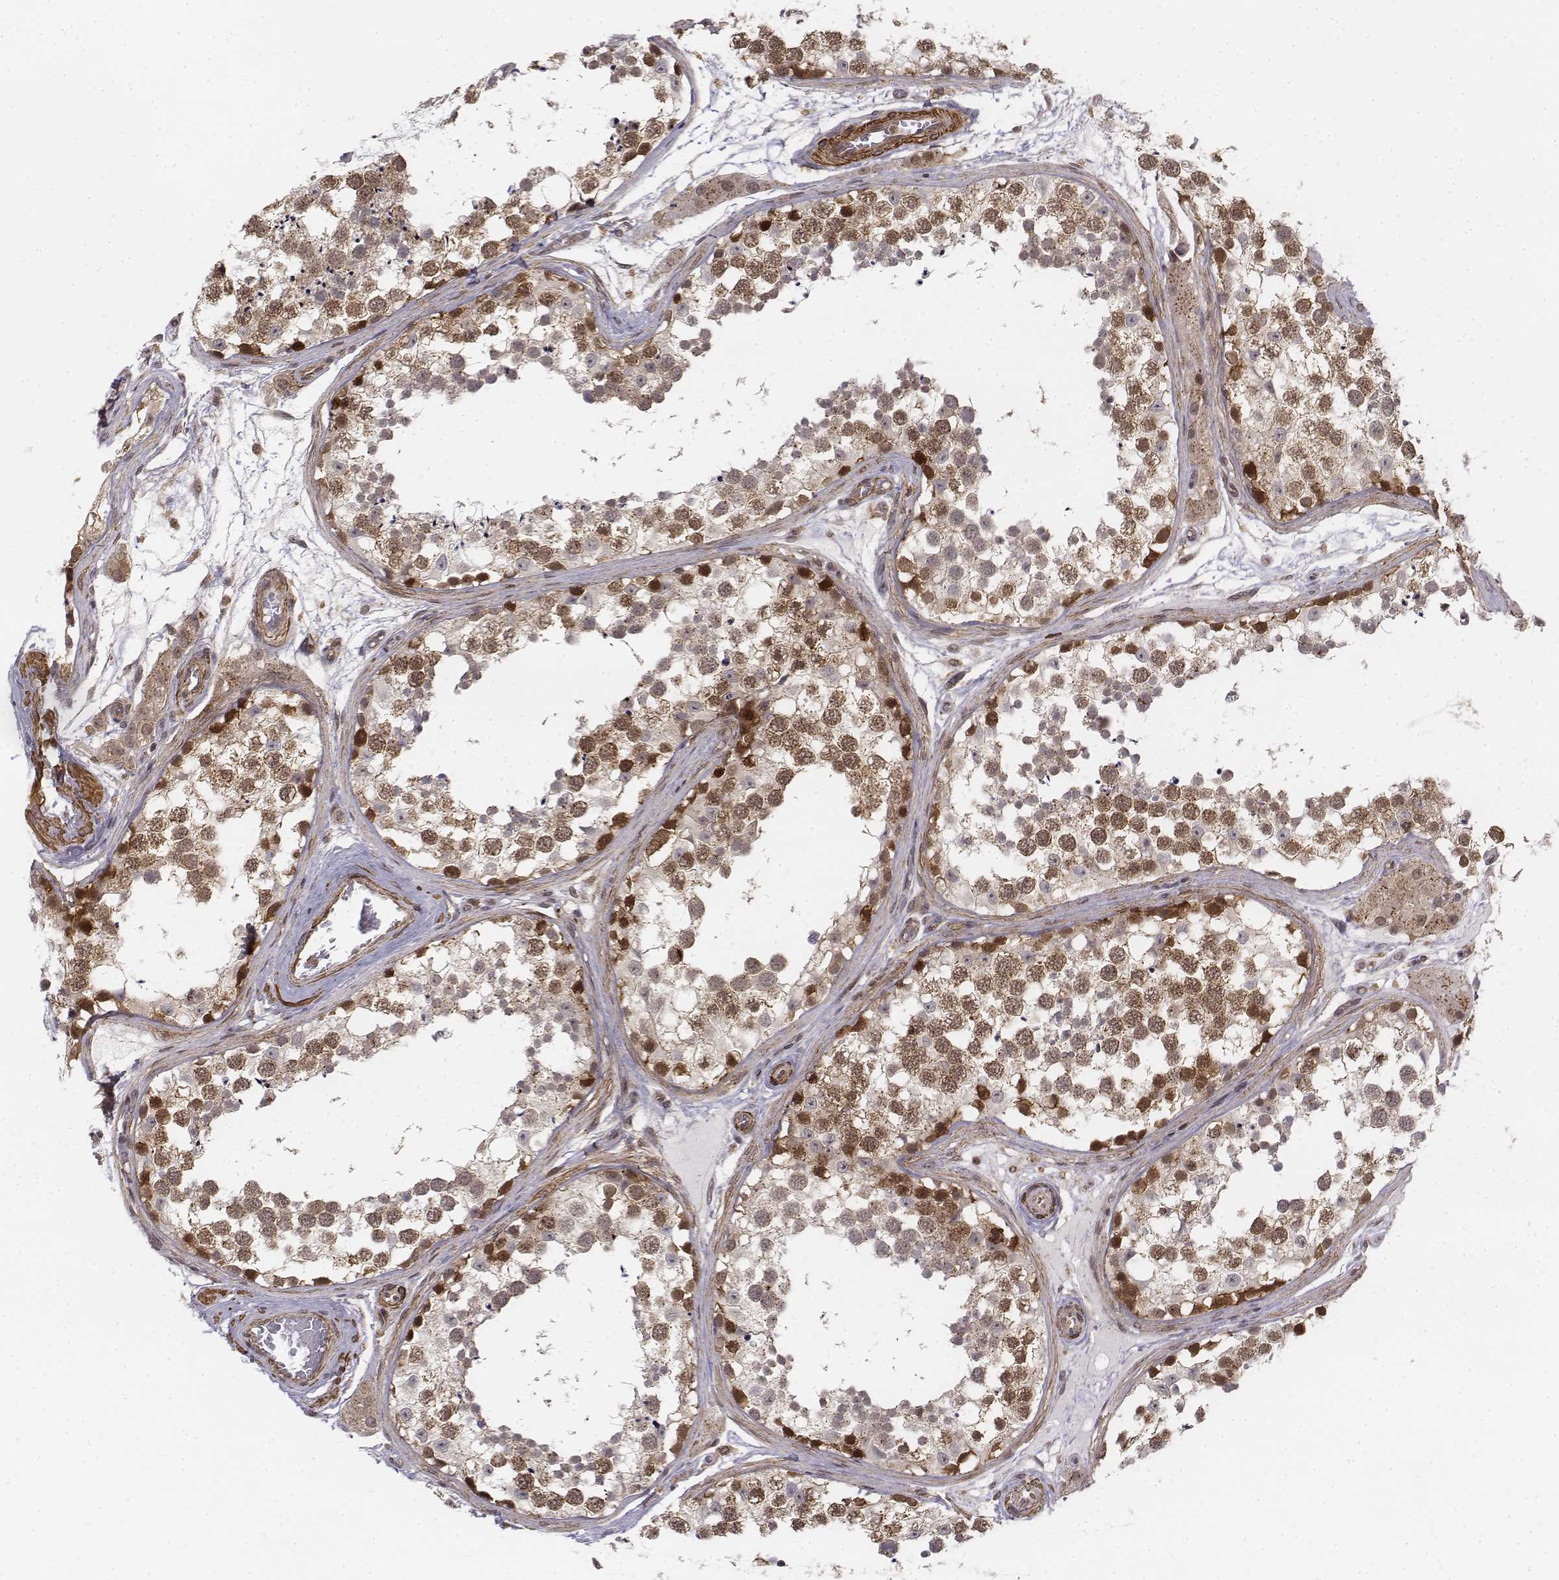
{"staining": {"intensity": "strong", "quantity": "25%-75%", "location": "cytoplasmic/membranous"}, "tissue": "testis", "cell_type": "Cells in seminiferous ducts", "image_type": "normal", "snomed": [{"axis": "morphology", "description": "Normal tissue, NOS"}, {"axis": "morphology", "description": "Seminoma, NOS"}, {"axis": "topography", "description": "Testis"}], "caption": "This is a photomicrograph of IHC staining of benign testis, which shows strong staining in the cytoplasmic/membranous of cells in seminiferous ducts.", "gene": "ZFYVE19", "patient": {"sex": "male", "age": 65}}